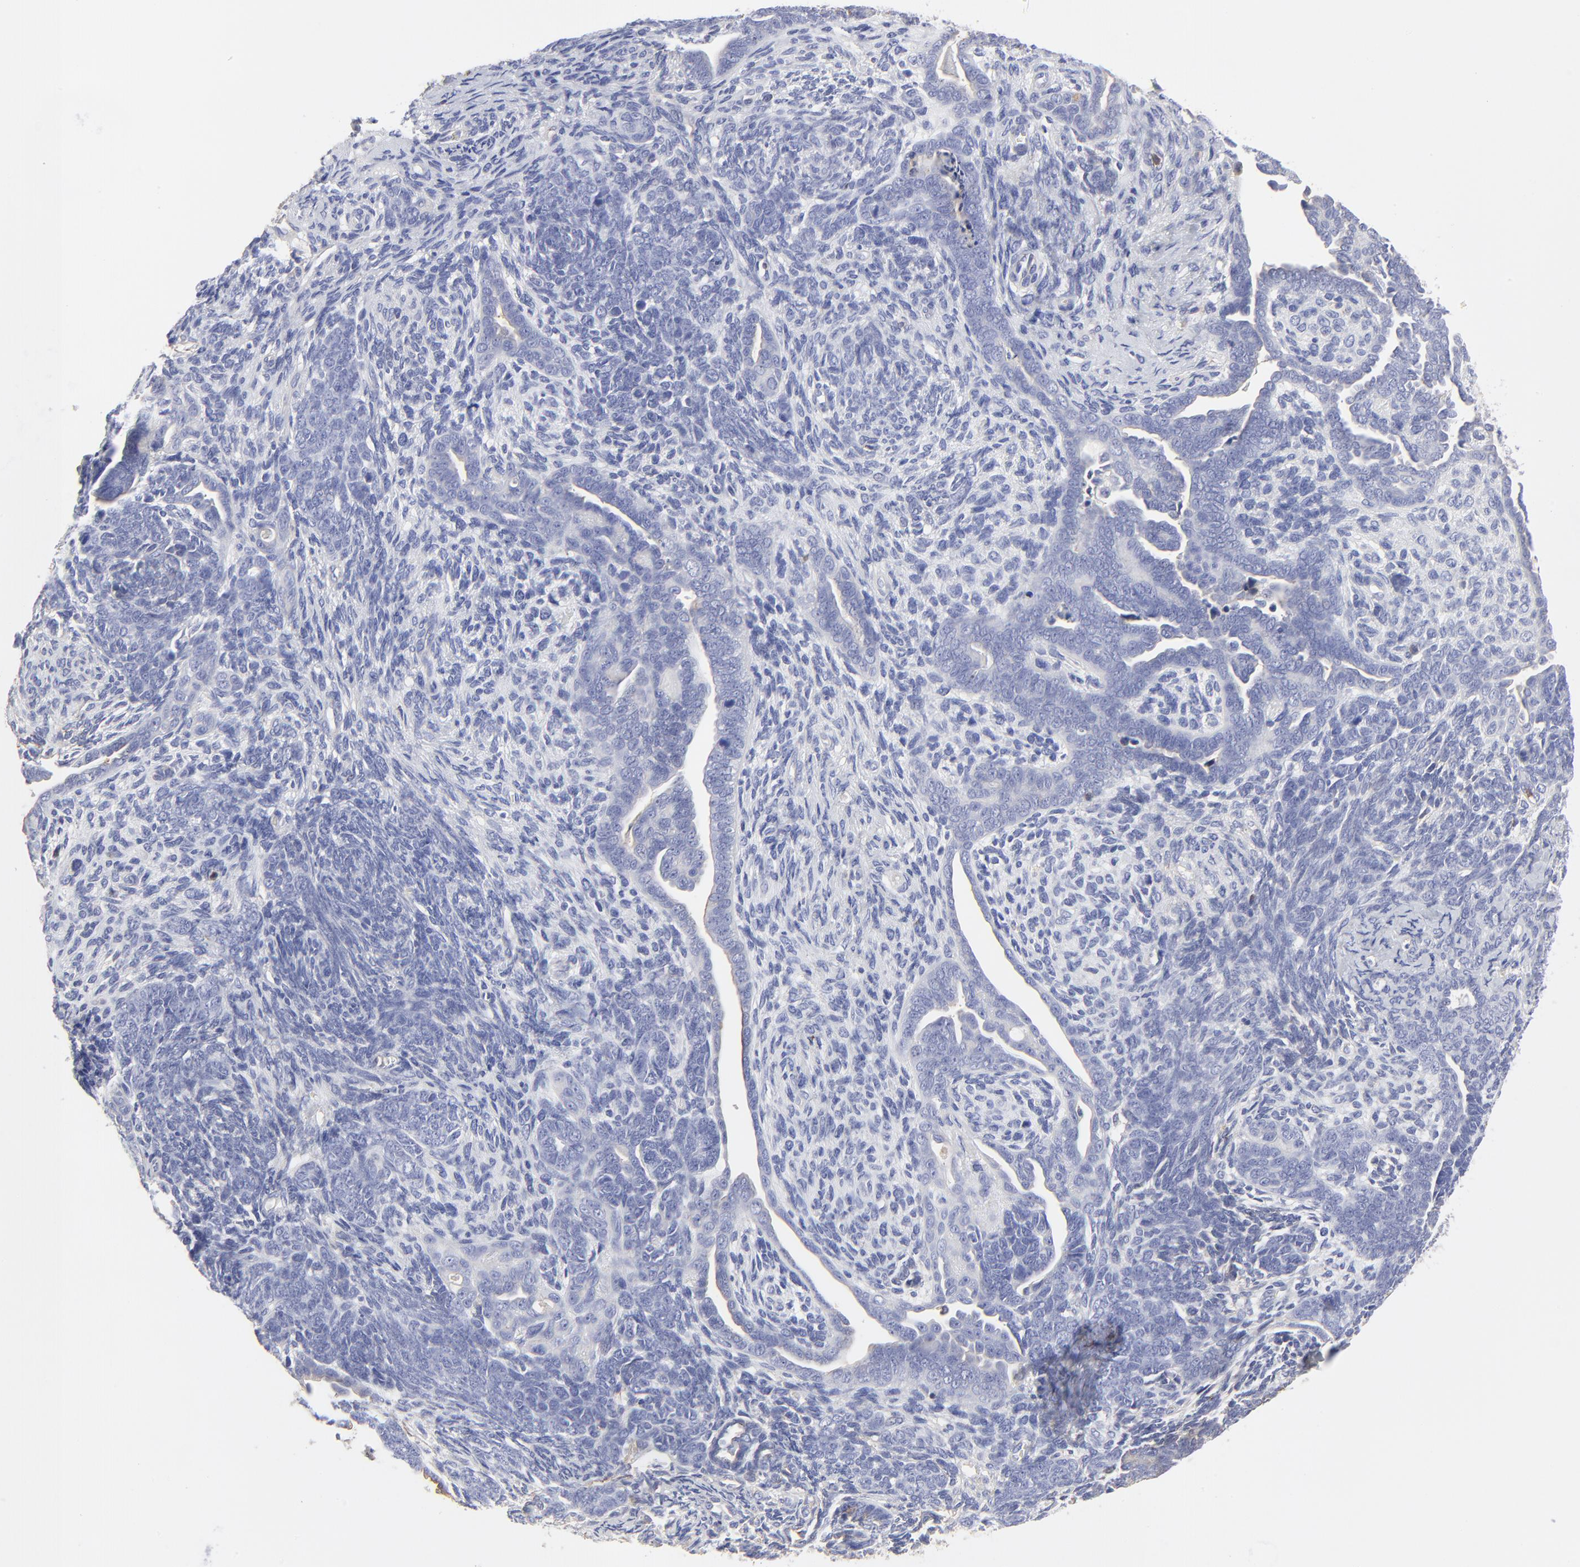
{"staining": {"intensity": "negative", "quantity": "none", "location": "none"}, "tissue": "endometrial cancer", "cell_type": "Tumor cells", "image_type": "cancer", "snomed": [{"axis": "morphology", "description": "Neoplasm, malignant, NOS"}, {"axis": "topography", "description": "Endometrium"}], "caption": "The immunohistochemistry image has no significant positivity in tumor cells of endometrial cancer (malignant neoplasm) tissue.", "gene": "ANXA6", "patient": {"sex": "female", "age": 74}}